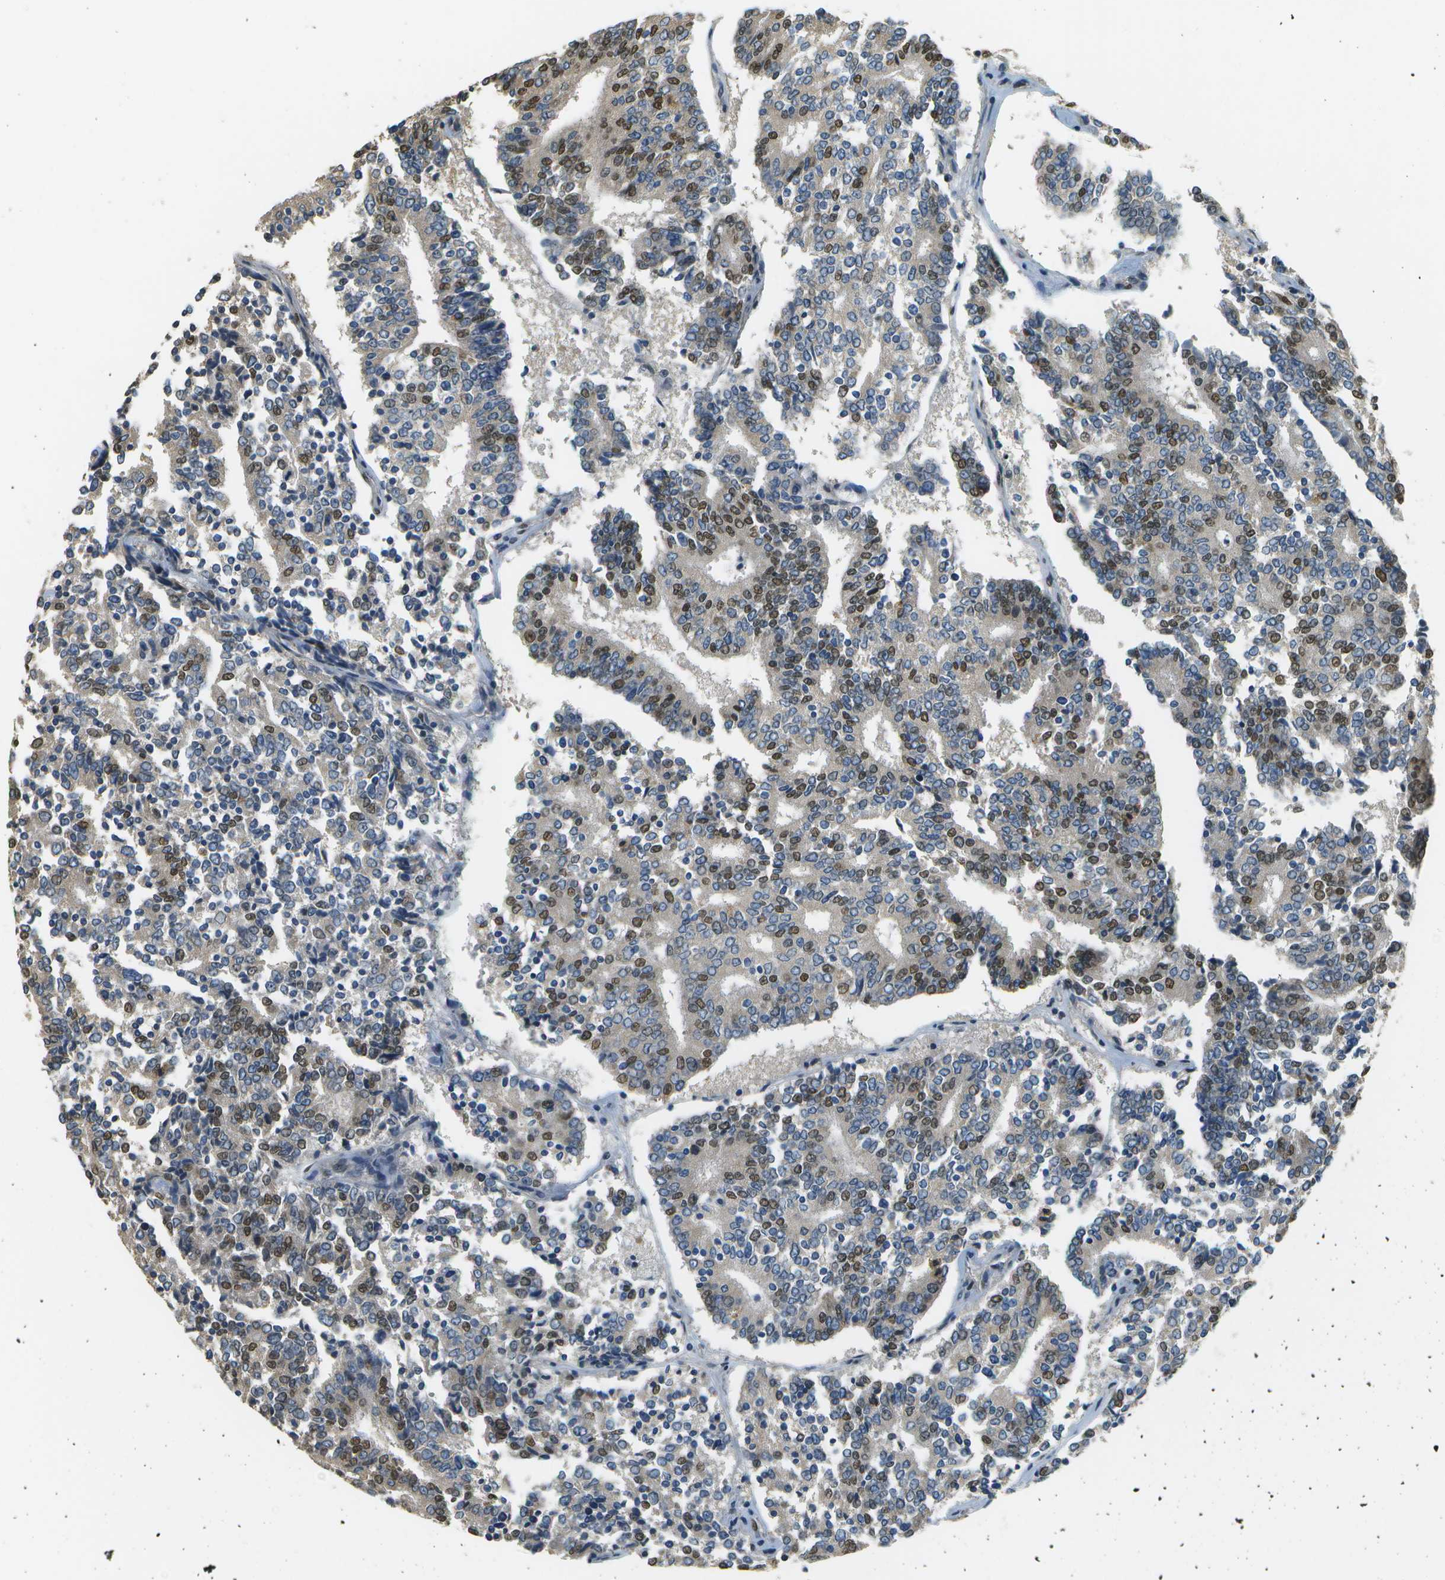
{"staining": {"intensity": "moderate", "quantity": "25%-75%", "location": "nuclear"}, "tissue": "prostate cancer", "cell_type": "Tumor cells", "image_type": "cancer", "snomed": [{"axis": "morphology", "description": "Normal tissue, NOS"}, {"axis": "morphology", "description": "Adenocarcinoma, High grade"}, {"axis": "topography", "description": "Prostate"}, {"axis": "topography", "description": "Seminal veicle"}], "caption": "Immunohistochemical staining of human prostate cancer displays moderate nuclear protein positivity in approximately 25%-75% of tumor cells.", "gene": "ABL2", "patient": {"sex": "male", "age": 55}}